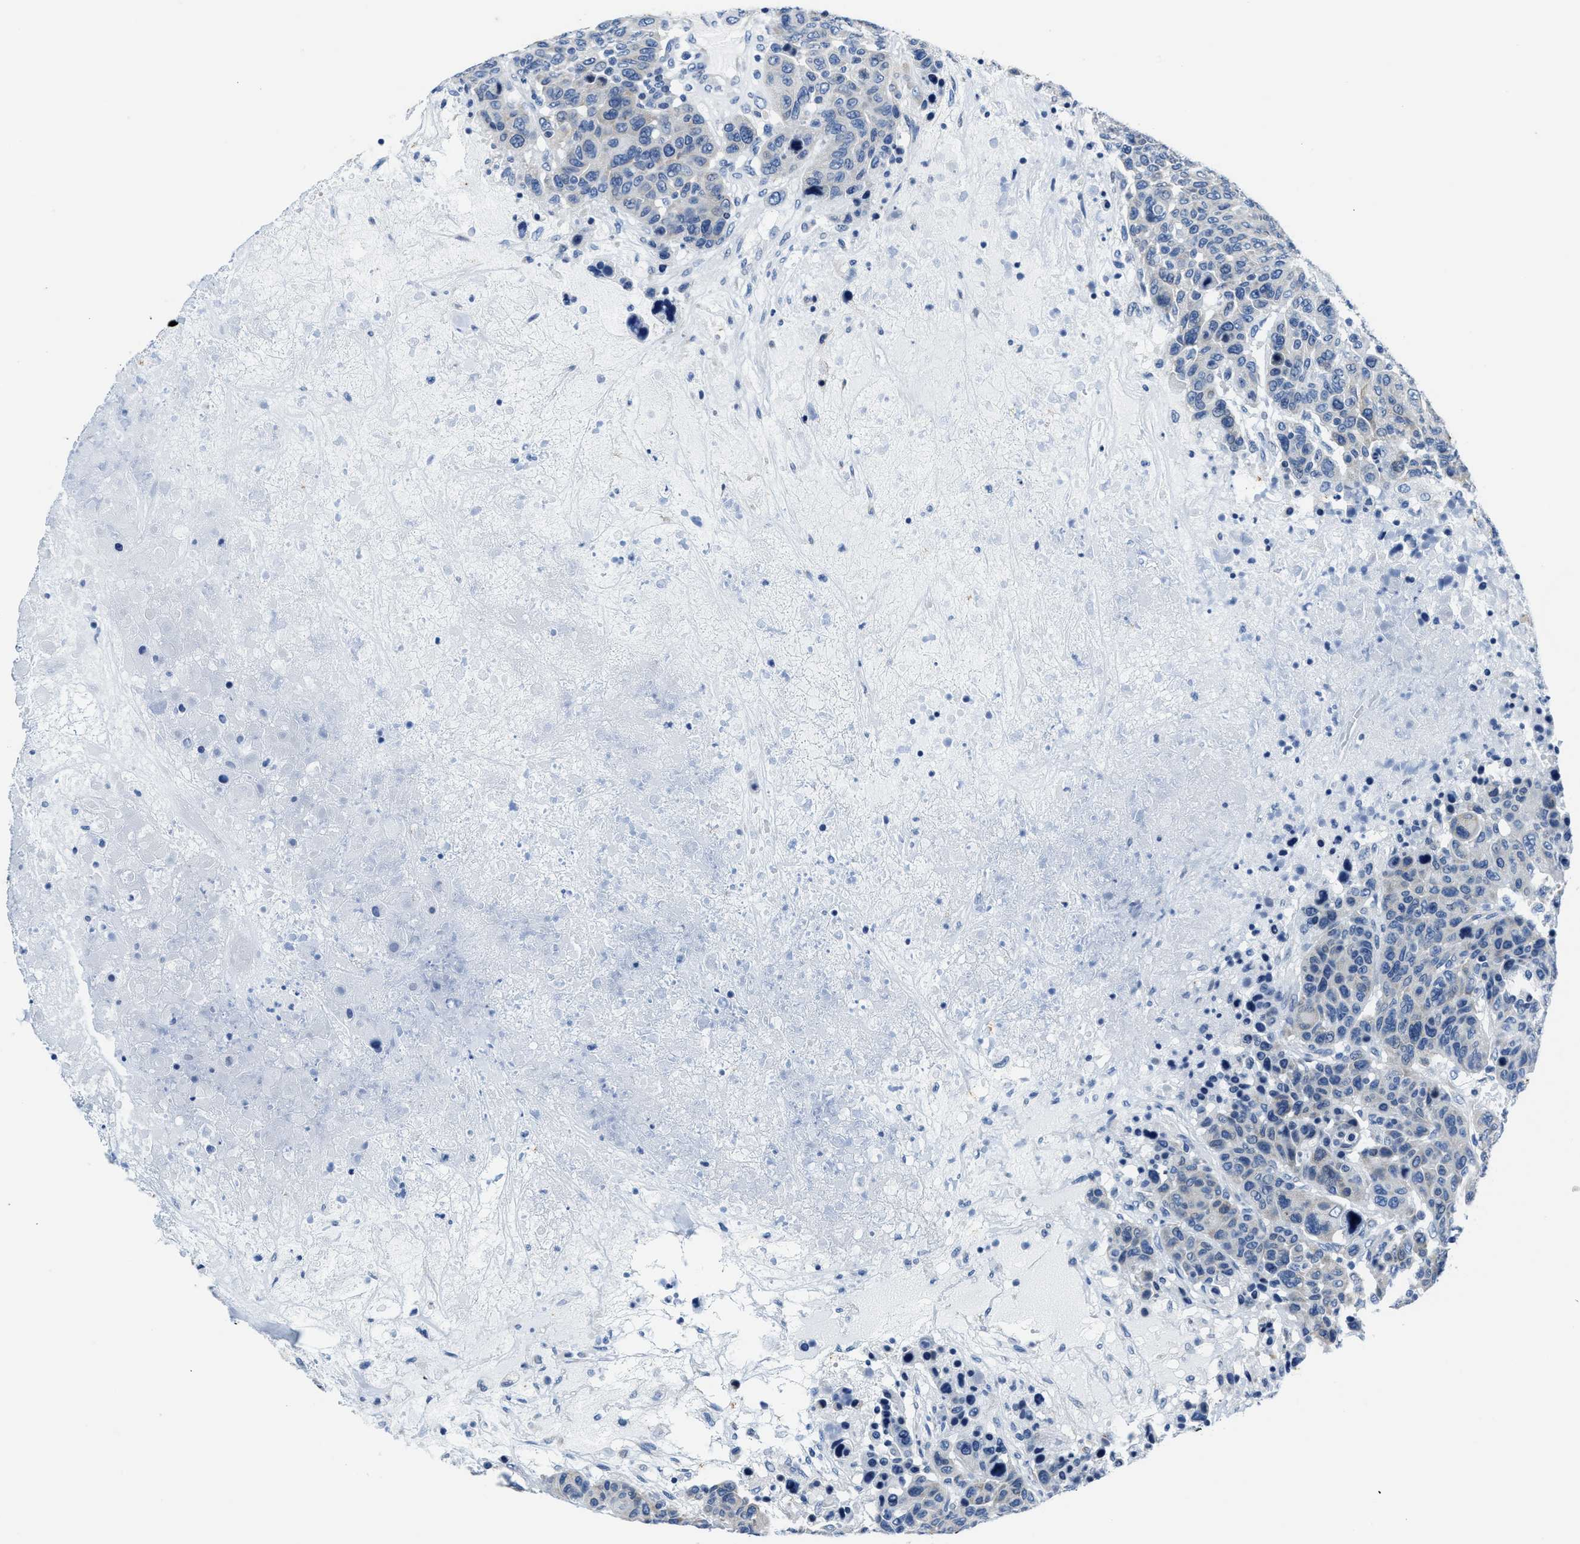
{"staining": {"intensity": "negative", "quantity": "none", "location": "none"}, "tissue": "breast cancer", "cell_type": "Tumor cells", "image_type": "cancer", "snomed": [{"axis": "morphology", "description": "Duct carcinoma"}, {"axis": "topography", "description": "Breast"}], "caption": "Micrograph shows no protein expression in tumor cells of breast infiltrating ductal carcinoma tissue. (DAB IHC with hematoxylin counter stain).", "gene": "ASZ1", "patient": {"sex": "female", "age": 37}}